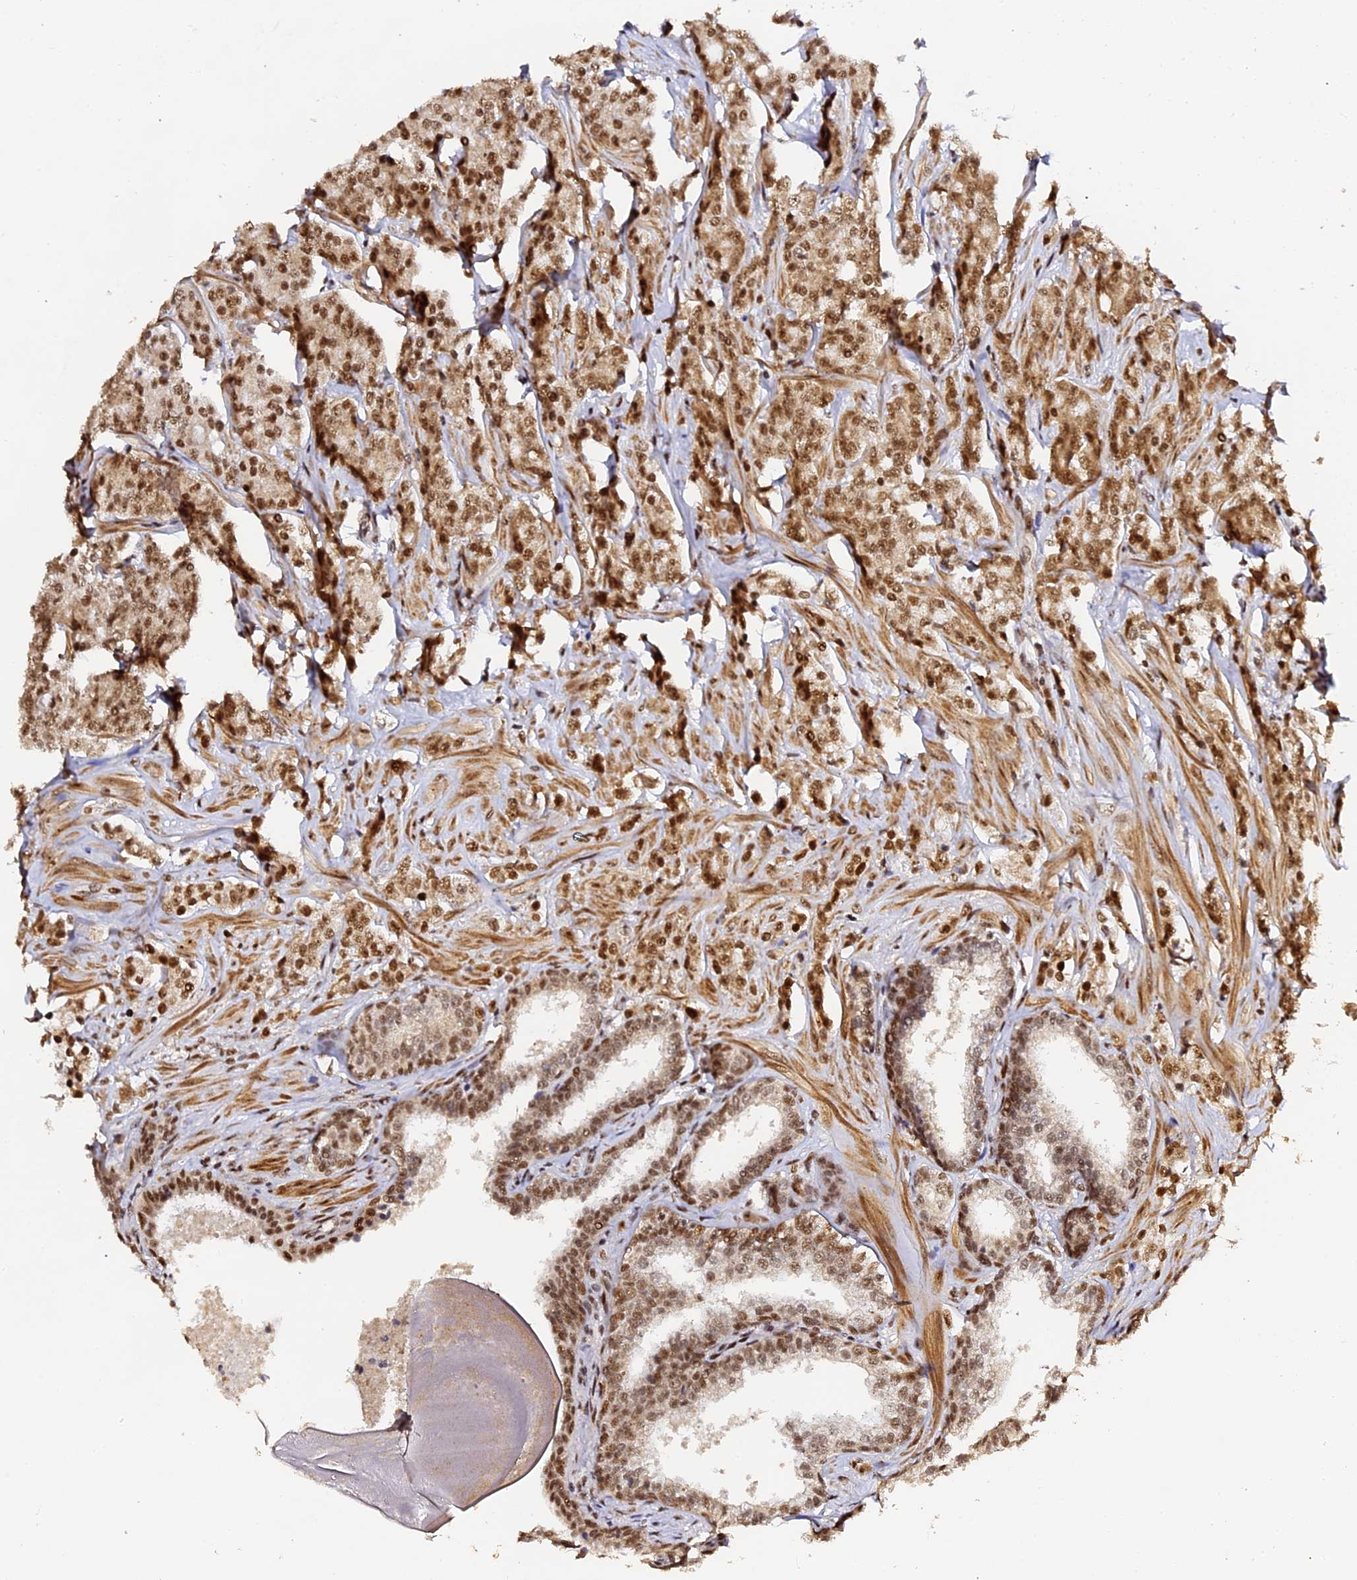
{"staining": {"intensity": "moderate", "quantity": ">75%", "location": "cytoplasmic/membranous,nuclear"}, "tissue": "prostate cancer", "cell_type": "Tumor cells", "image_type": "cancer", "snomed": [{"axis": "morphology", "description": "Adenocarcinoma, High grade"}, {"axis": "topography", "description": "Prostate"}], "caption": "A medium amount of moderate cytoplasmic/membranous and nuclear staining is appreciated in about >75% of tumor cells in prostate cancer (adenocarcinoma (high-grade)) tissue.", "gene": "MCRS1", "patient": {"sex": "male", "age": 62}}